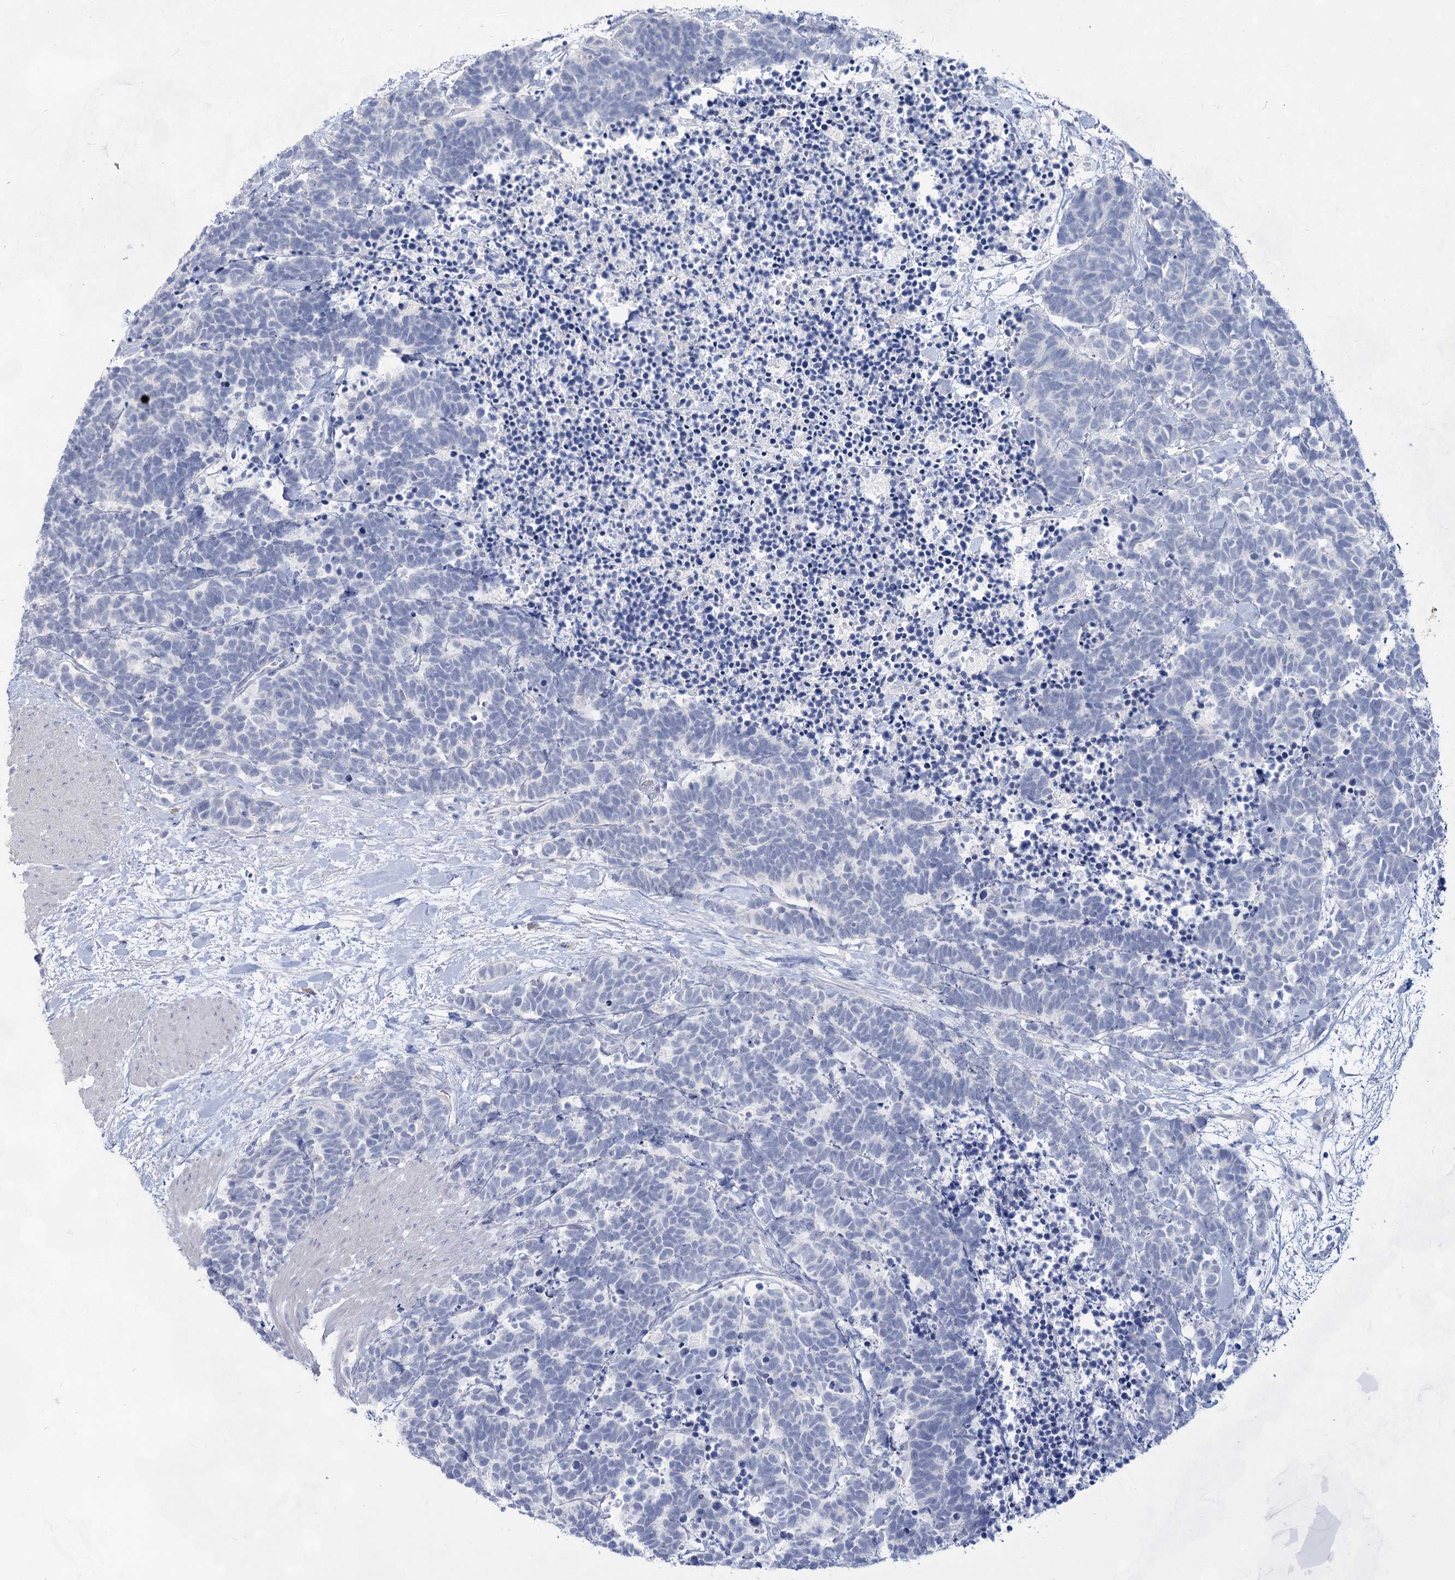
{"staining": {"intensity": "negative", "quantity": "none", "location": "none"}, "tissue": "carcinoid", "cell_type": "Tumor cells", "image_type": "cancer", "snomed": [{"axis": "morphology", "description": "Carcinoma, NOS"}, {"axis": "morphology", "description": "Carcinoid, malignant, NOS"}, {"axis": "topography", "description": "Urinary bladder"}], "caption": "Immunohistochemistry image of neoplastic tissue: human carcinoid stained with DAB (3,3'-diaminobenzidine) exhibits no significant protein expression in tumor cells. The staining was performed using DAB to visualize the protein expression in brown, while the nuclei were stained in blue with hematoxylin (Magnification: 20x).", "gene": "ACRV1", "patient": {"sex": "male", "age": 57}}